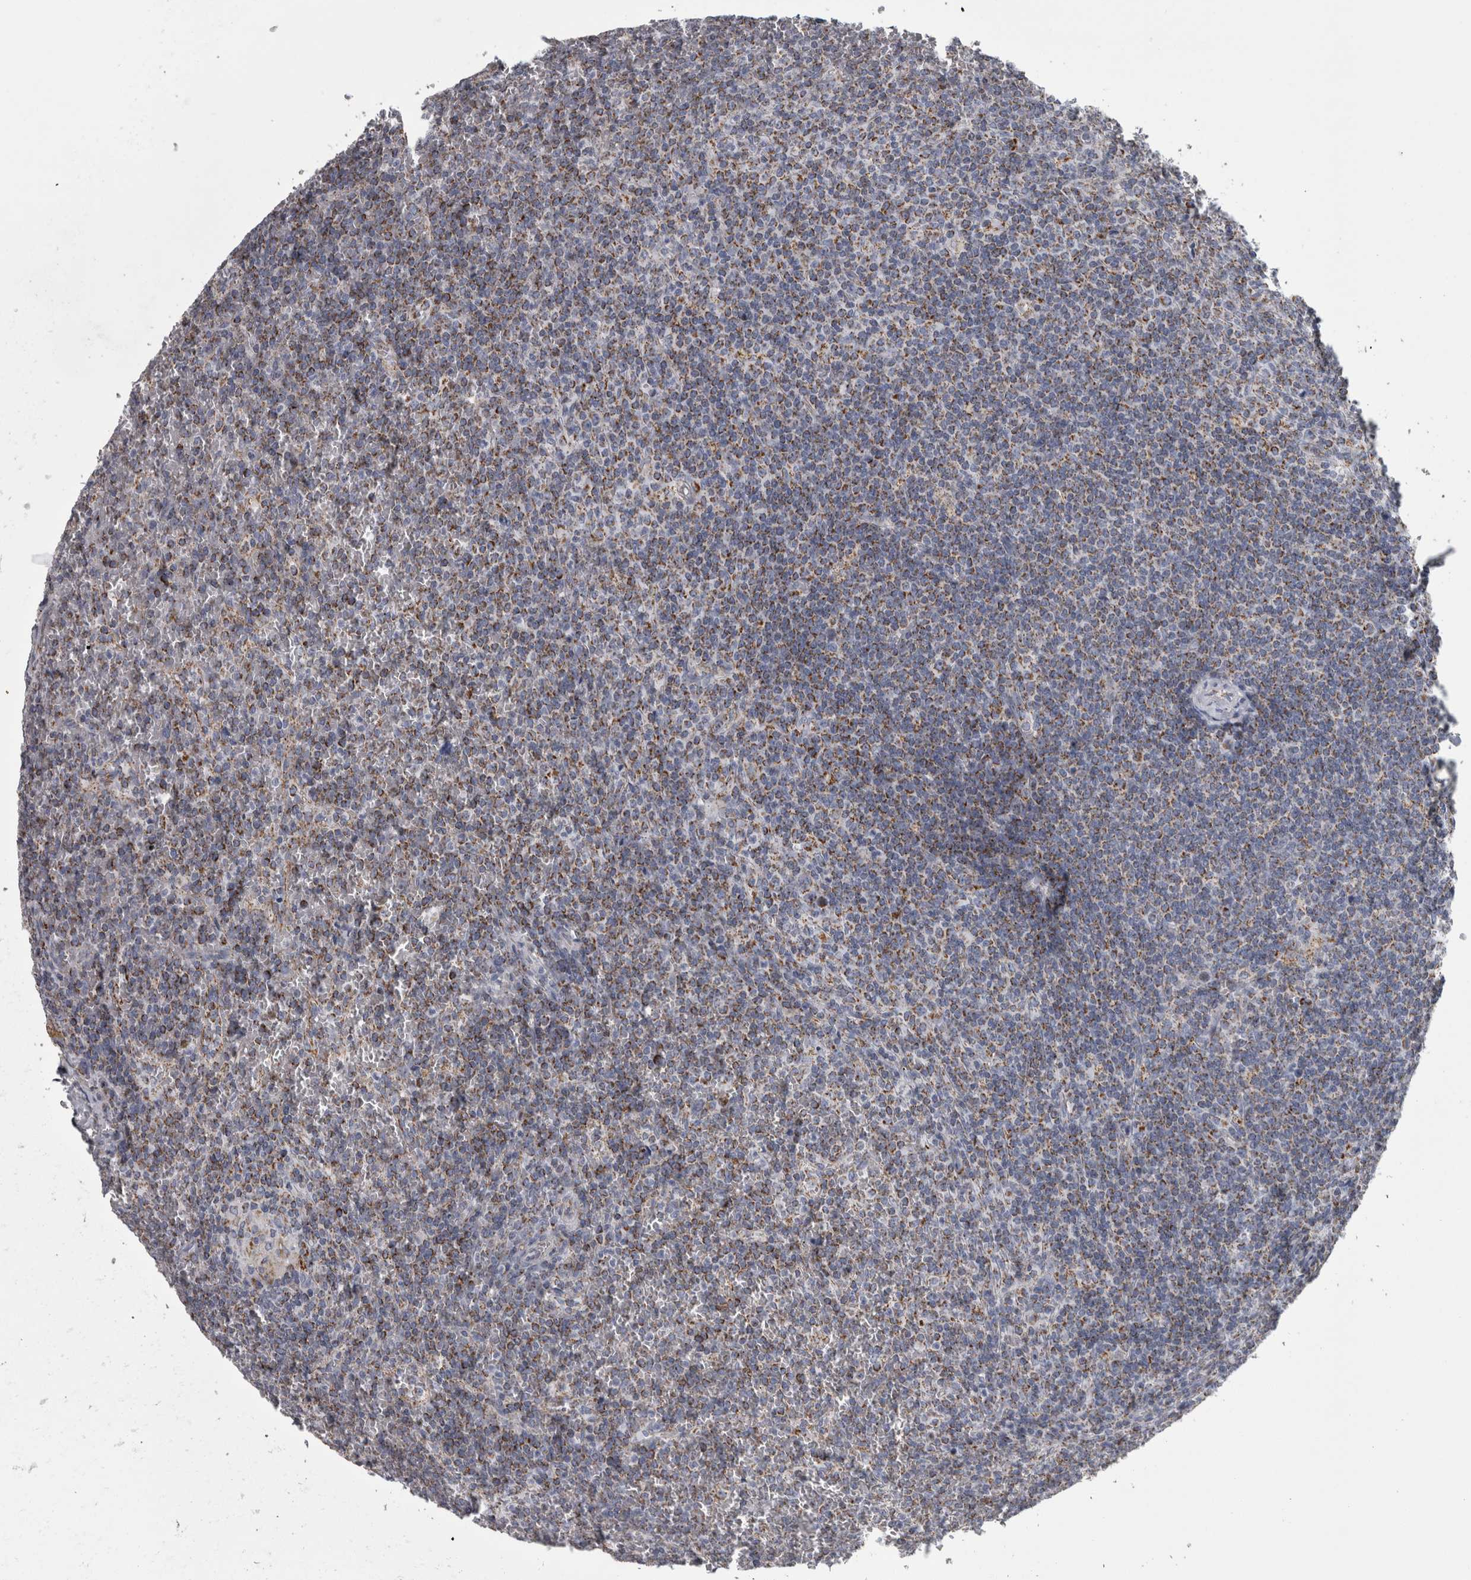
{"staining": {"intensity": "moderate", "quantity": ">75%", "location": "cytoplasmic/membranous"}, "tissue": "lymphoma", "cell_type": "Tumor cells", "image_type": "cancer", "snomed": [{"axis": "morphology", "description": "Malignant lymphoma, non-Hodgkin's type, Low grade"}, {"axis": "topography", "description": "Spleen"}], "caption": "The immunohistochemical stain shows moderate cytoplasmic/membranous staining in tumor cells of lymphoma tissue.", "gene": "DBT", "patient": {"sex": "female", "age": 19}}